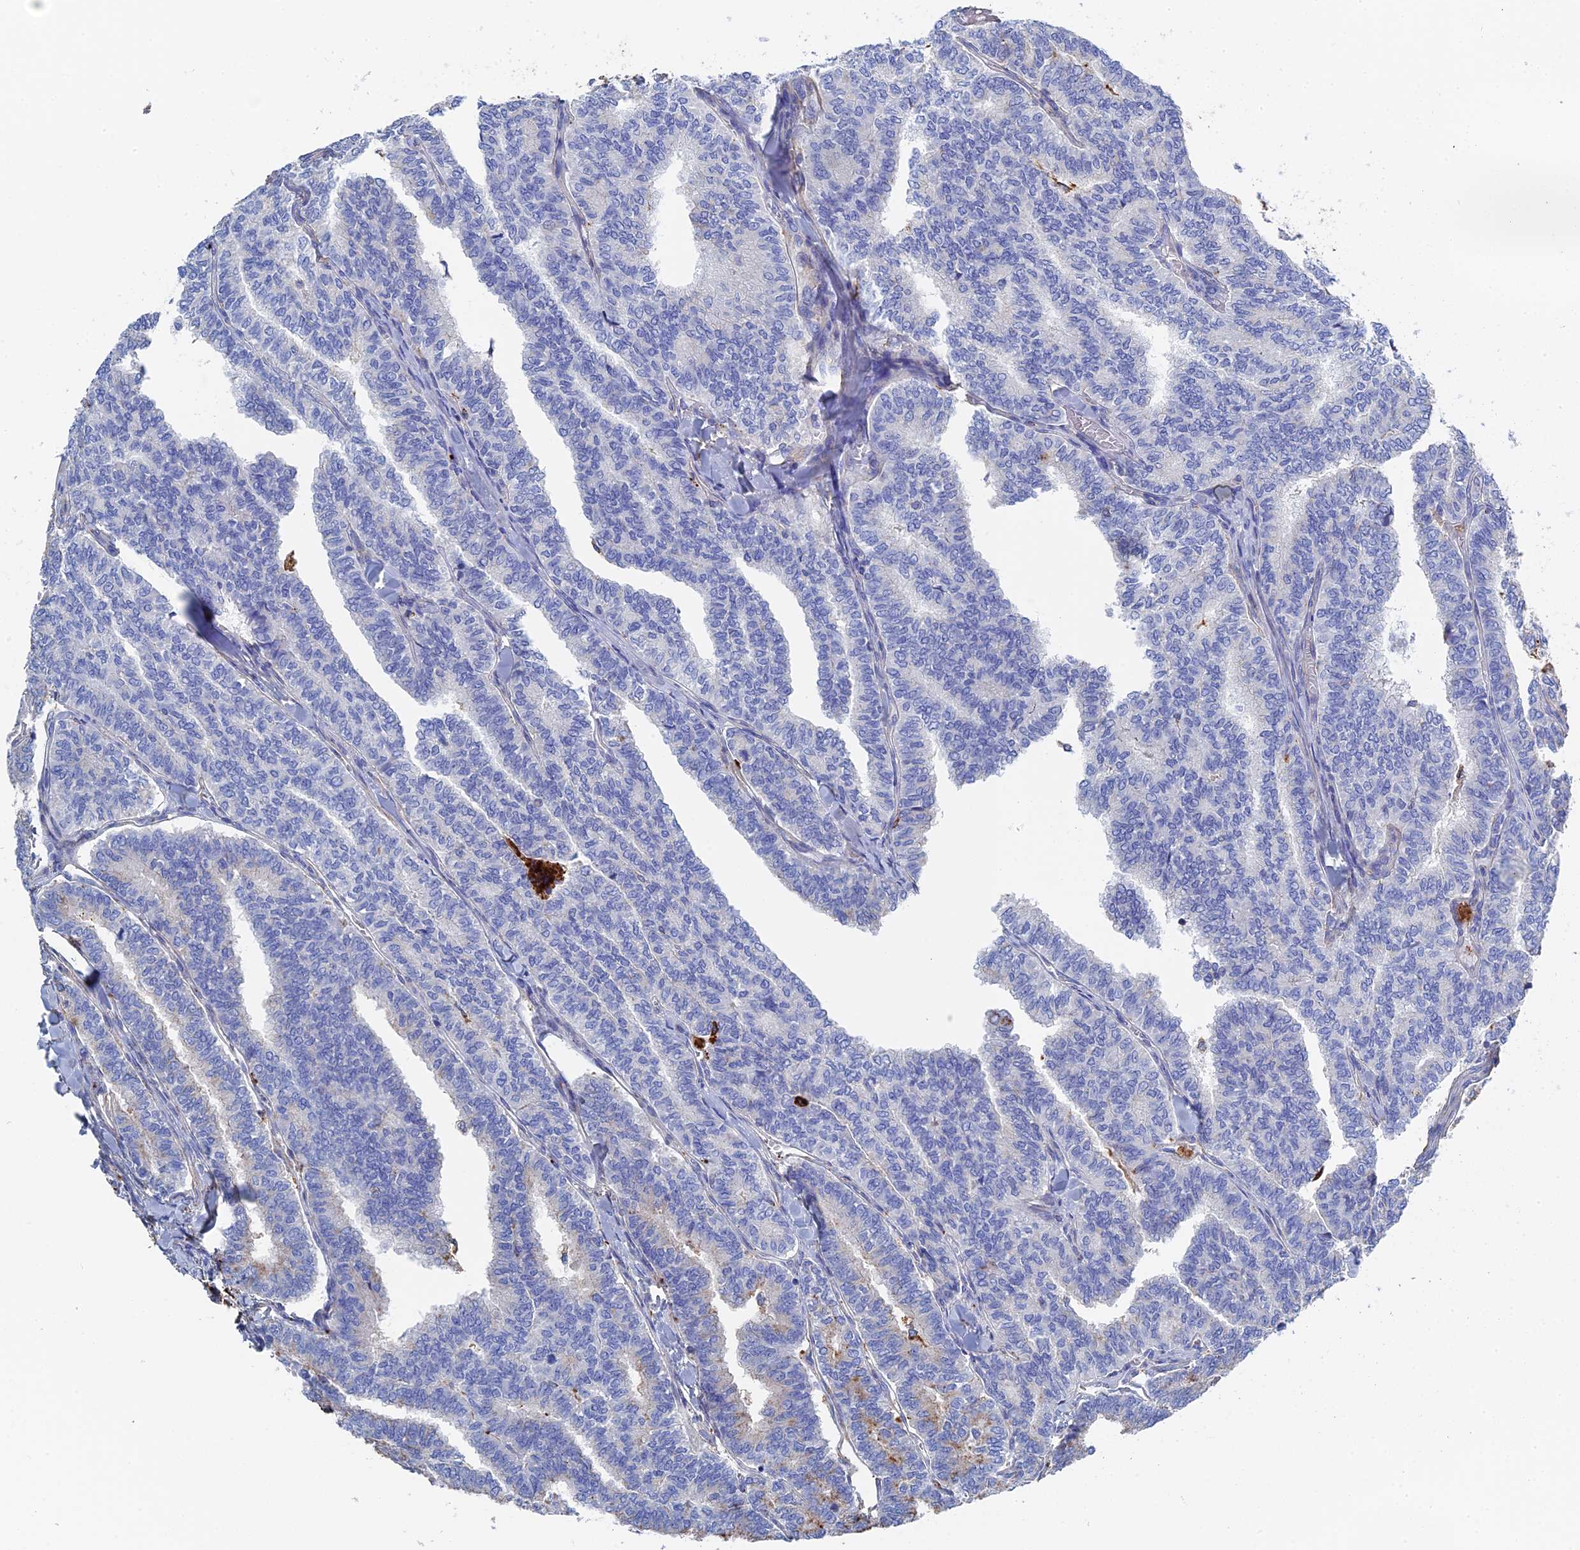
{"staining": {"intensity": "negative", "quantity": "none", "location": "none"}, "tissue": "thyroid cancer", "cell_type": "Tumor cells", "image_type": "cancer", "snomed": [{"axis": "morphology", "description": "Papillary adenocarcinoma, NOS"}, {"axis": "topography", "description": "Thyroid gland"}], "caption": "This is a photomicrograph of immunohistochemistry staining of thyroid papillary adenocarcinoma, which shows no staining in tumor cells.", "gene": "STRA6", "patient": {"sex": "female", "age": 35}}